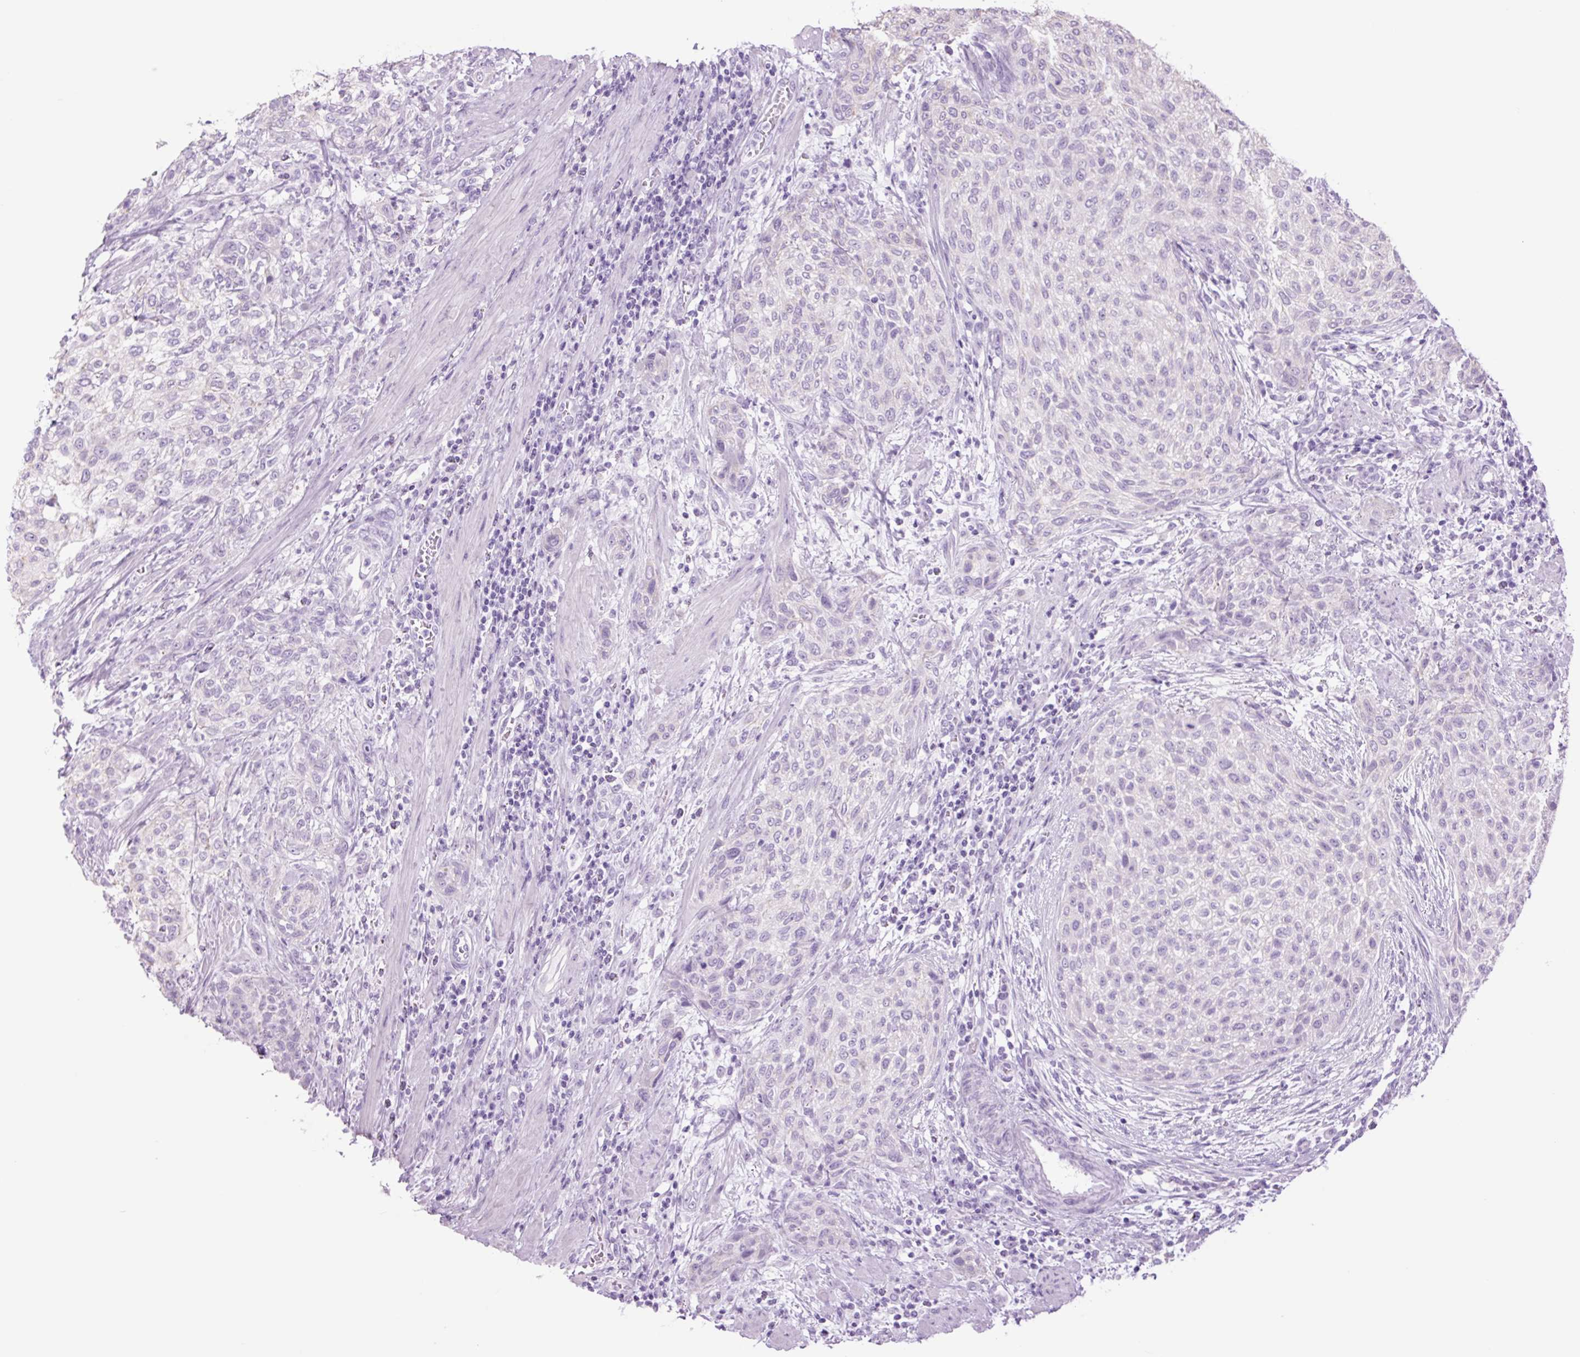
{"staining": {"intensity": "negative", "quantity": "none", "location": "none"}, "tissue": "urothelial cancer", "cell_type": "Tumor cells", "image_type": "cancer", "snomed": [{"axis": "morphology", "description": "Urothelial carcinoma, High grade"}, {"axis": "topography", "description": "Urinary bladder"}], "caption": "This is an IHC photomicrograph of human urothelial cancer. There is no expression in tumor cells.", "gene": "TFF2", "patient": {"sex": "male", "age": 35}}